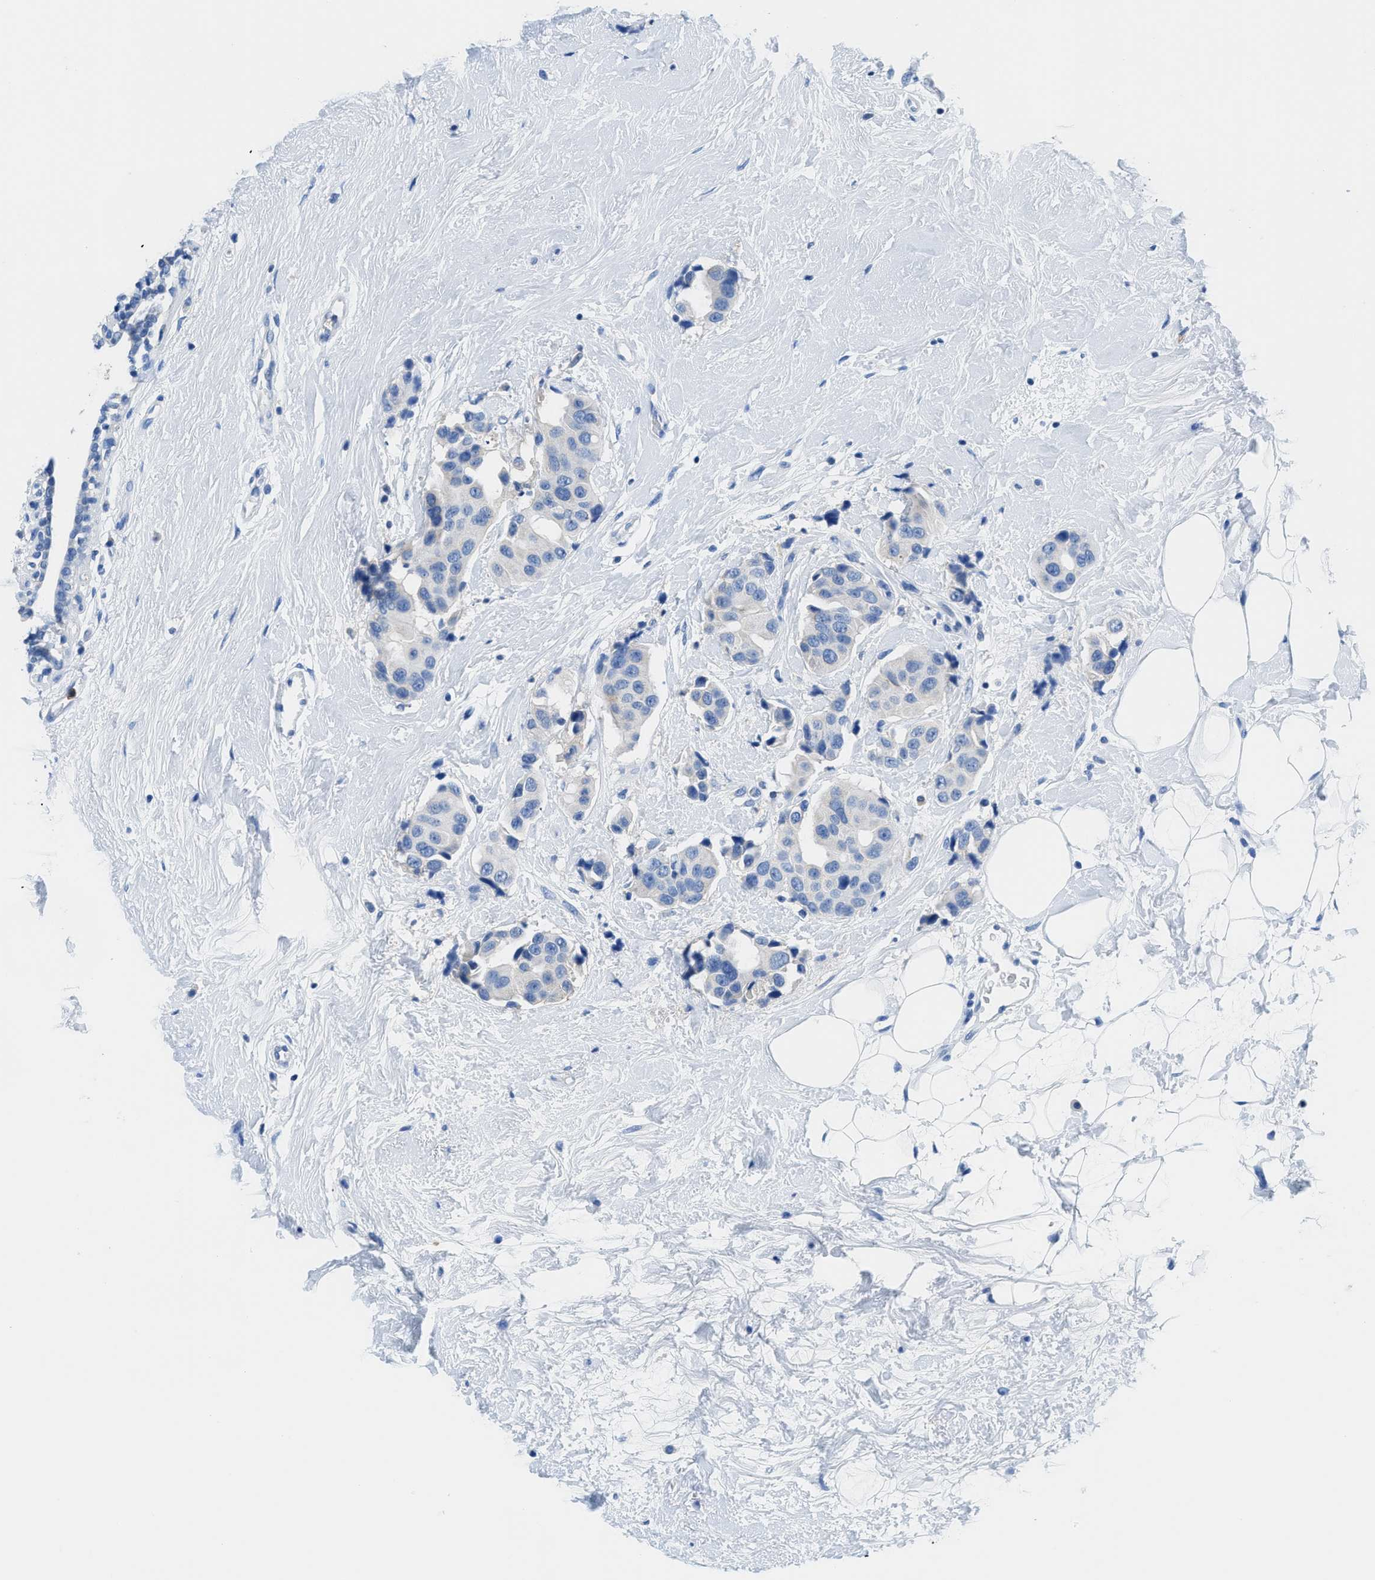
{"staining": {"intensity": "negative", "quantity": "none", "location": "none"}, "tissue": "breast cancer", "cell_type": "Tumor cells", "image_type": "cancer", "snomed": [{"axis": "morphology", "description": "Normal tissue, NOS"}, {"axis": "morphology", "description": "Duct carcinoma"}, {"axis": "topography", "description": "Breast"}], "caption": "Tumor cells are negative for brown protein staining in breast cancer.", "gene": "NEB", "patient": {"sex": "female", "age": 39}}